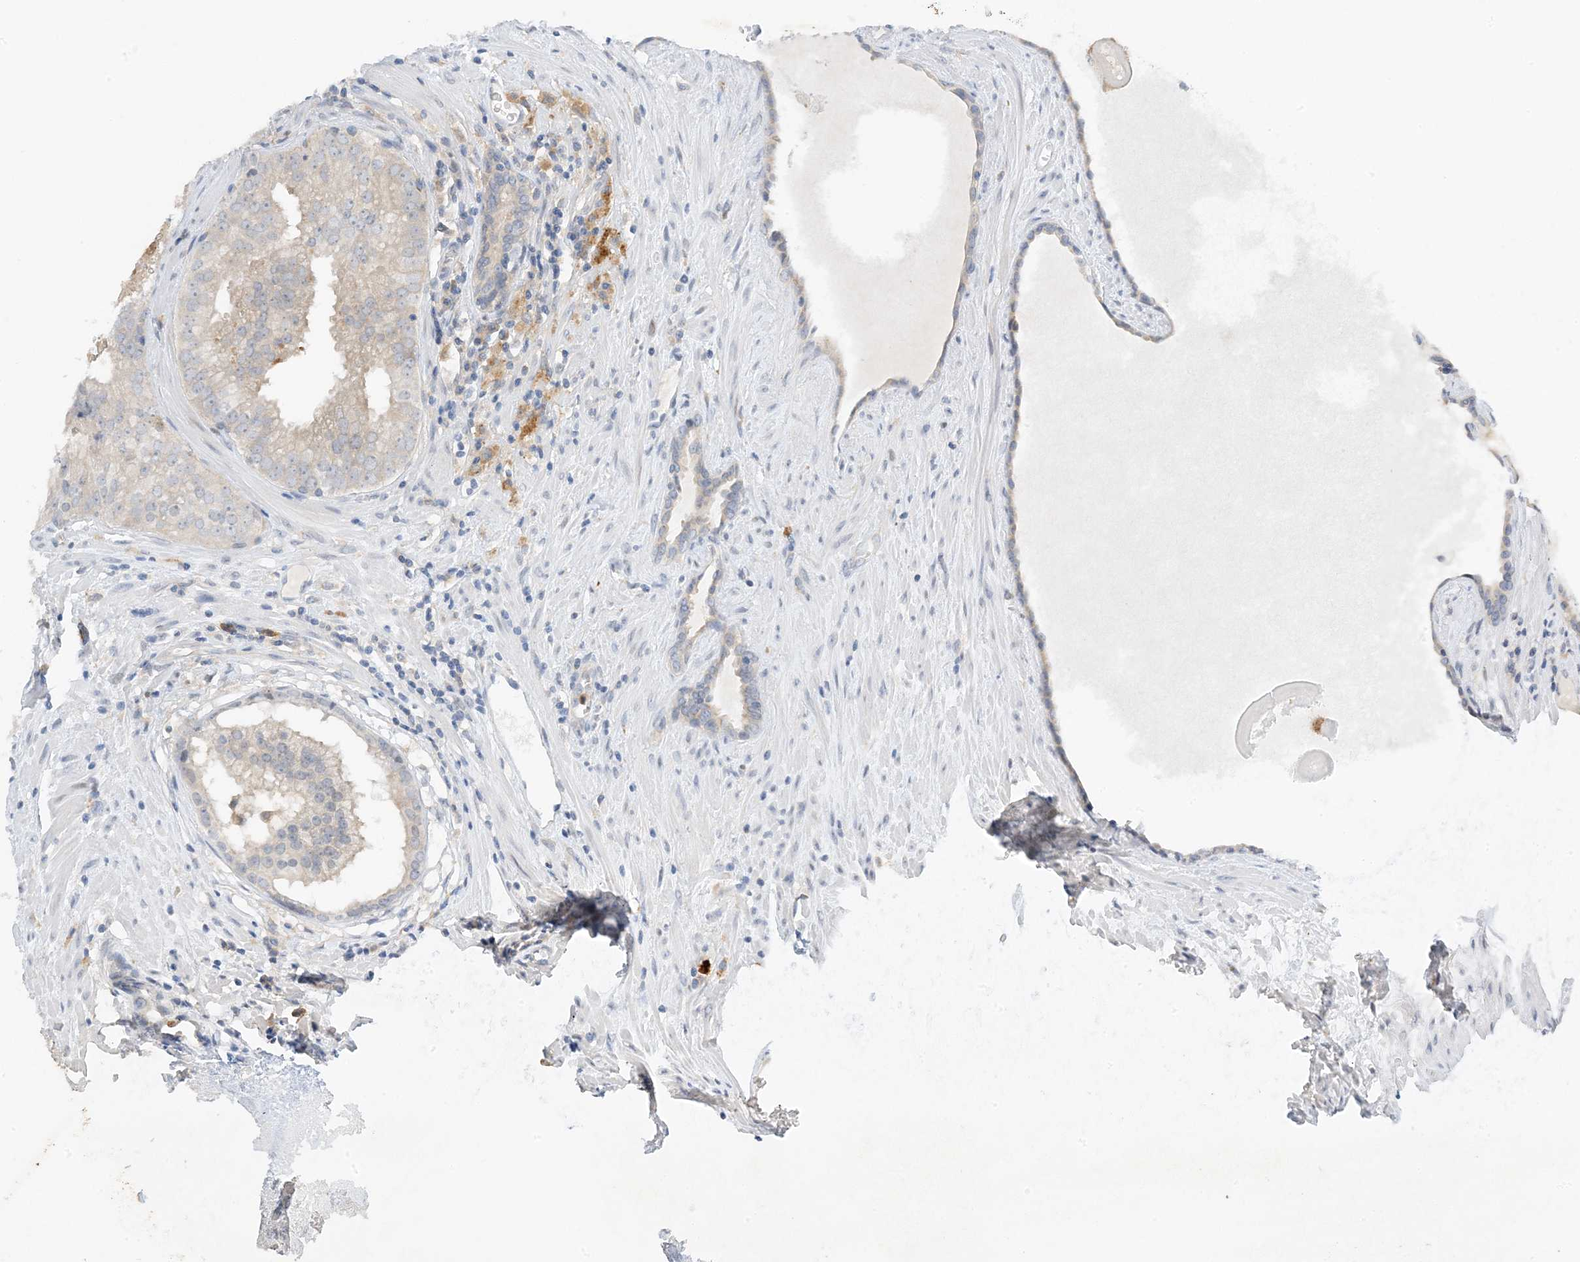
{"staining": {"intensity": "negative", "quantity": "none", "location": "none"}, "tissue": "prostate cancer", "cell_type": "Tumor cells", "image_type": "cancer", "snomed": [{"axis": "morphology", "description": "Adenocarcinoma, High grade"}, {"axis": "topography", "description": "Prostate"}], "caption": "This is an immunohistochemistry (IHC) histopathology image of prostate adenocarcinoma (high-grade). There is no staining in tumor cells.", "gene": "KIFBP", "patient": {"sex": "male", "age": 68}}